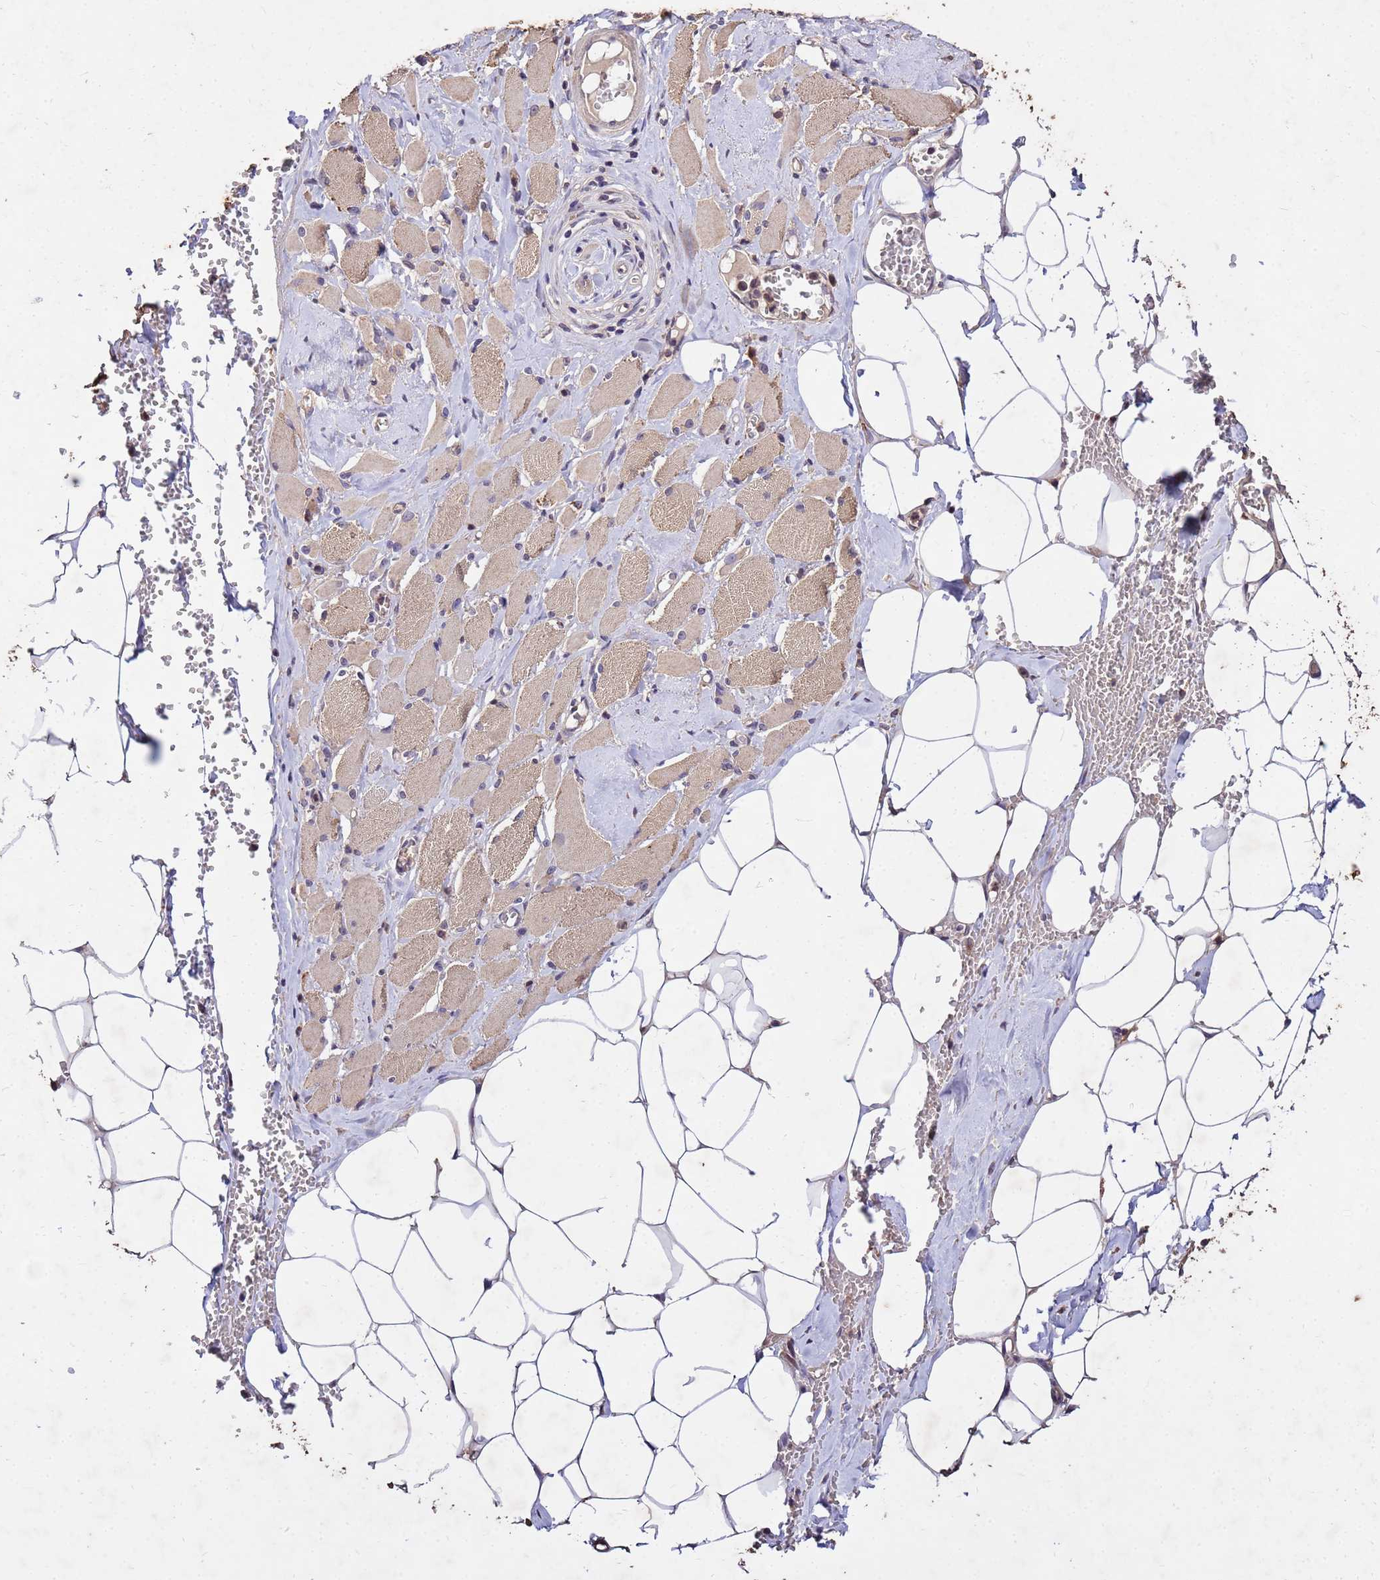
{"staining": {"intensity": "moderate", "quantity": "25%-75%", "location": "cytoplasmic/membranous"}, "tissue": "skeletal muscle", "cell_type": "Myocytes", "image_type": "normal", "snomed": [{"axis": "morphology", "description": "Normal tissue, NOS"}, {"axis": "morphology", "description": "Basal cell carcinoma"}, {"axis": "topography", "description": "Skeletal muscle"}], "caption": "A medium amount of moderate cytoplasmic/membranous expression is seen in approximately 25%-75% of myocytes in normal skeletal muscle. Using DAB (3,3'-diaminobenzidine) (brown) and hematoxylin (blue) stains, captured at high magnification using brightfield microscopy.", "gene": "TOR4A", "patient": {"sex": "female", "age": 64}}